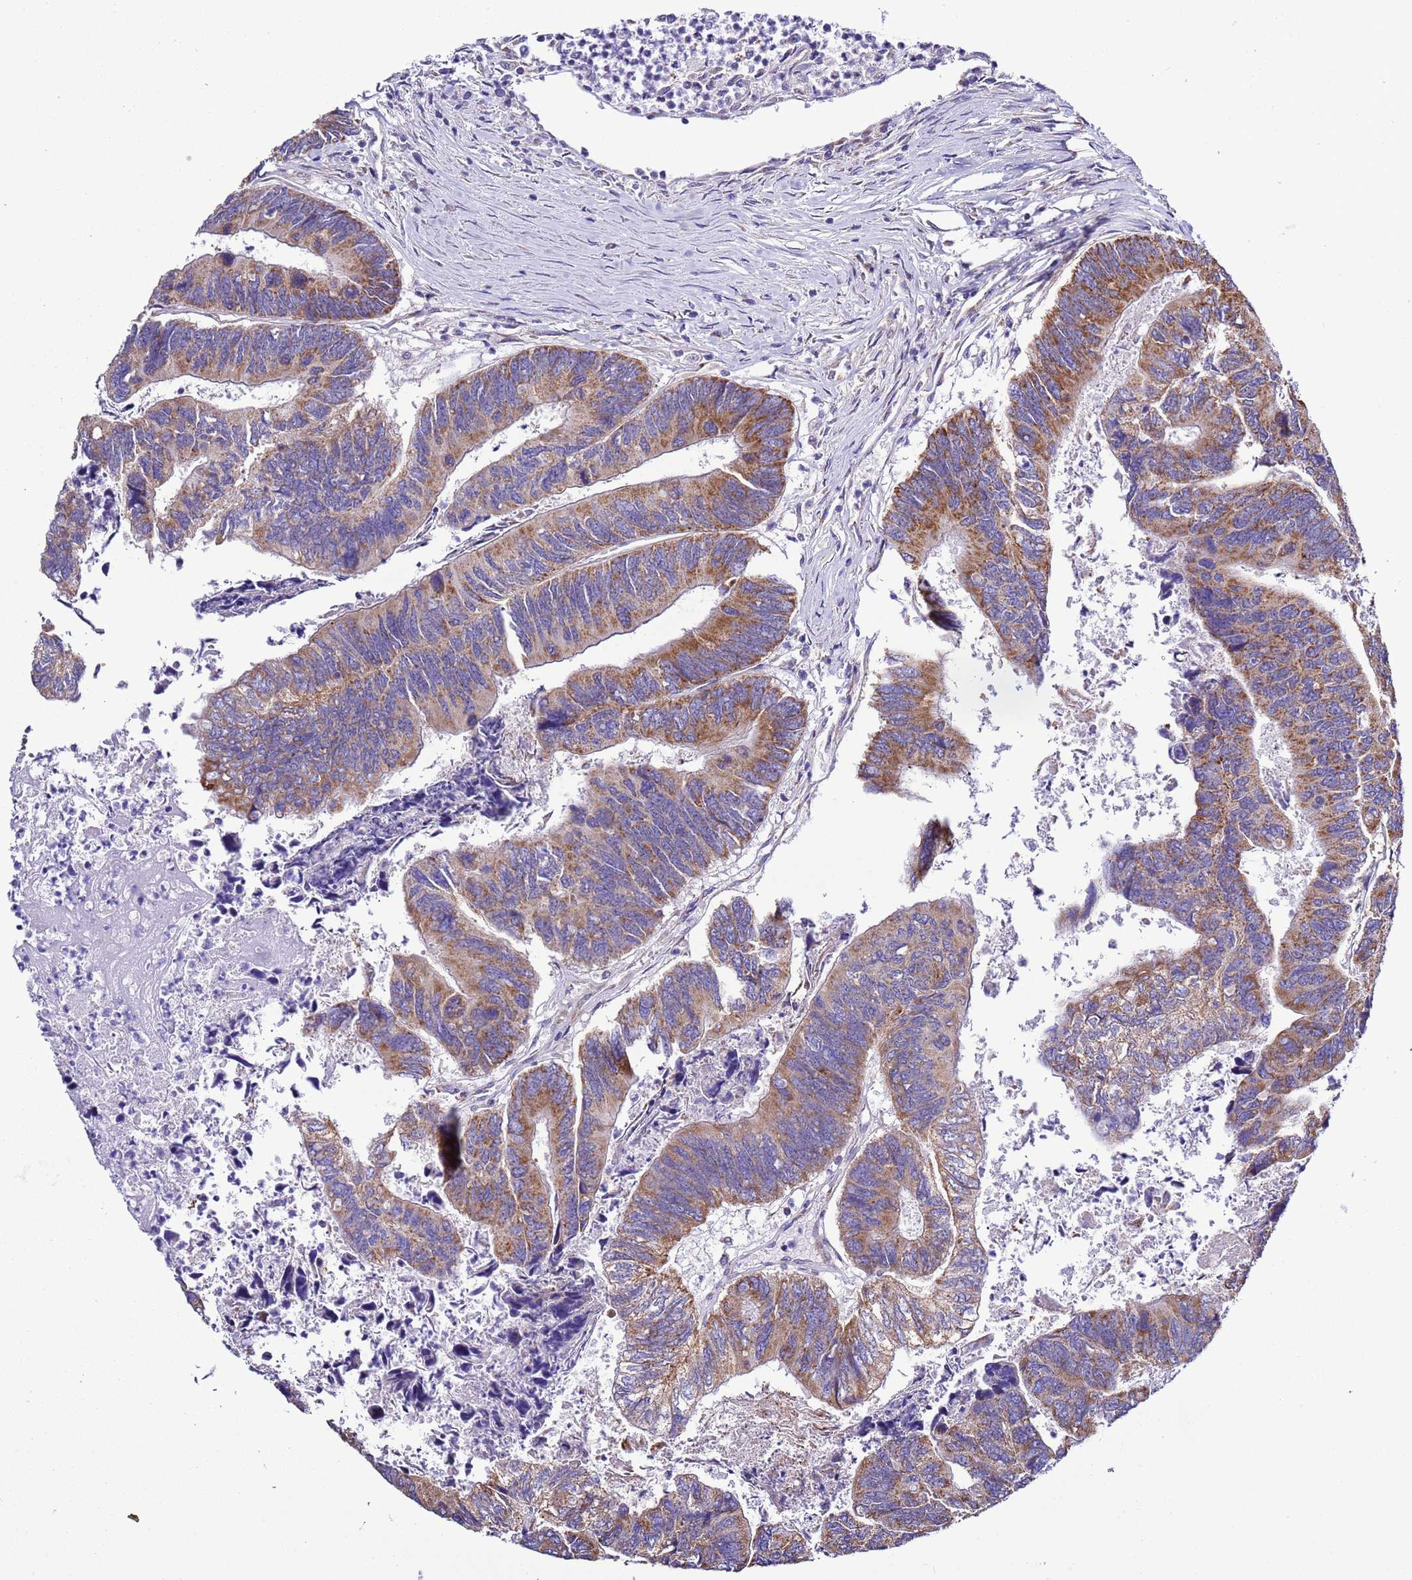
{"staining": {"intensity": "moderate", "quantity": ">75%", "location": "cytoplasmic/membranous"}, "tissue": "colorectal cancer", "cell_type": "Tumor cells", "image_type": "cancer", "snomed": [{"axis": "morphology", "description": "Adenocarcinoma, NOS"}, {"axis": "topography", "description": "Colon"}], "caption": "Immunohistochemical staining of colorectal cancer displays medium levels of moderate cytoplasmic/membranous protein expression in approximately >75% of tumor cells. (Brightfield microscopy of DAB IHC at high magnification).", "gene": "AHI1", "patient": {"sex": "female", "age": 67}}